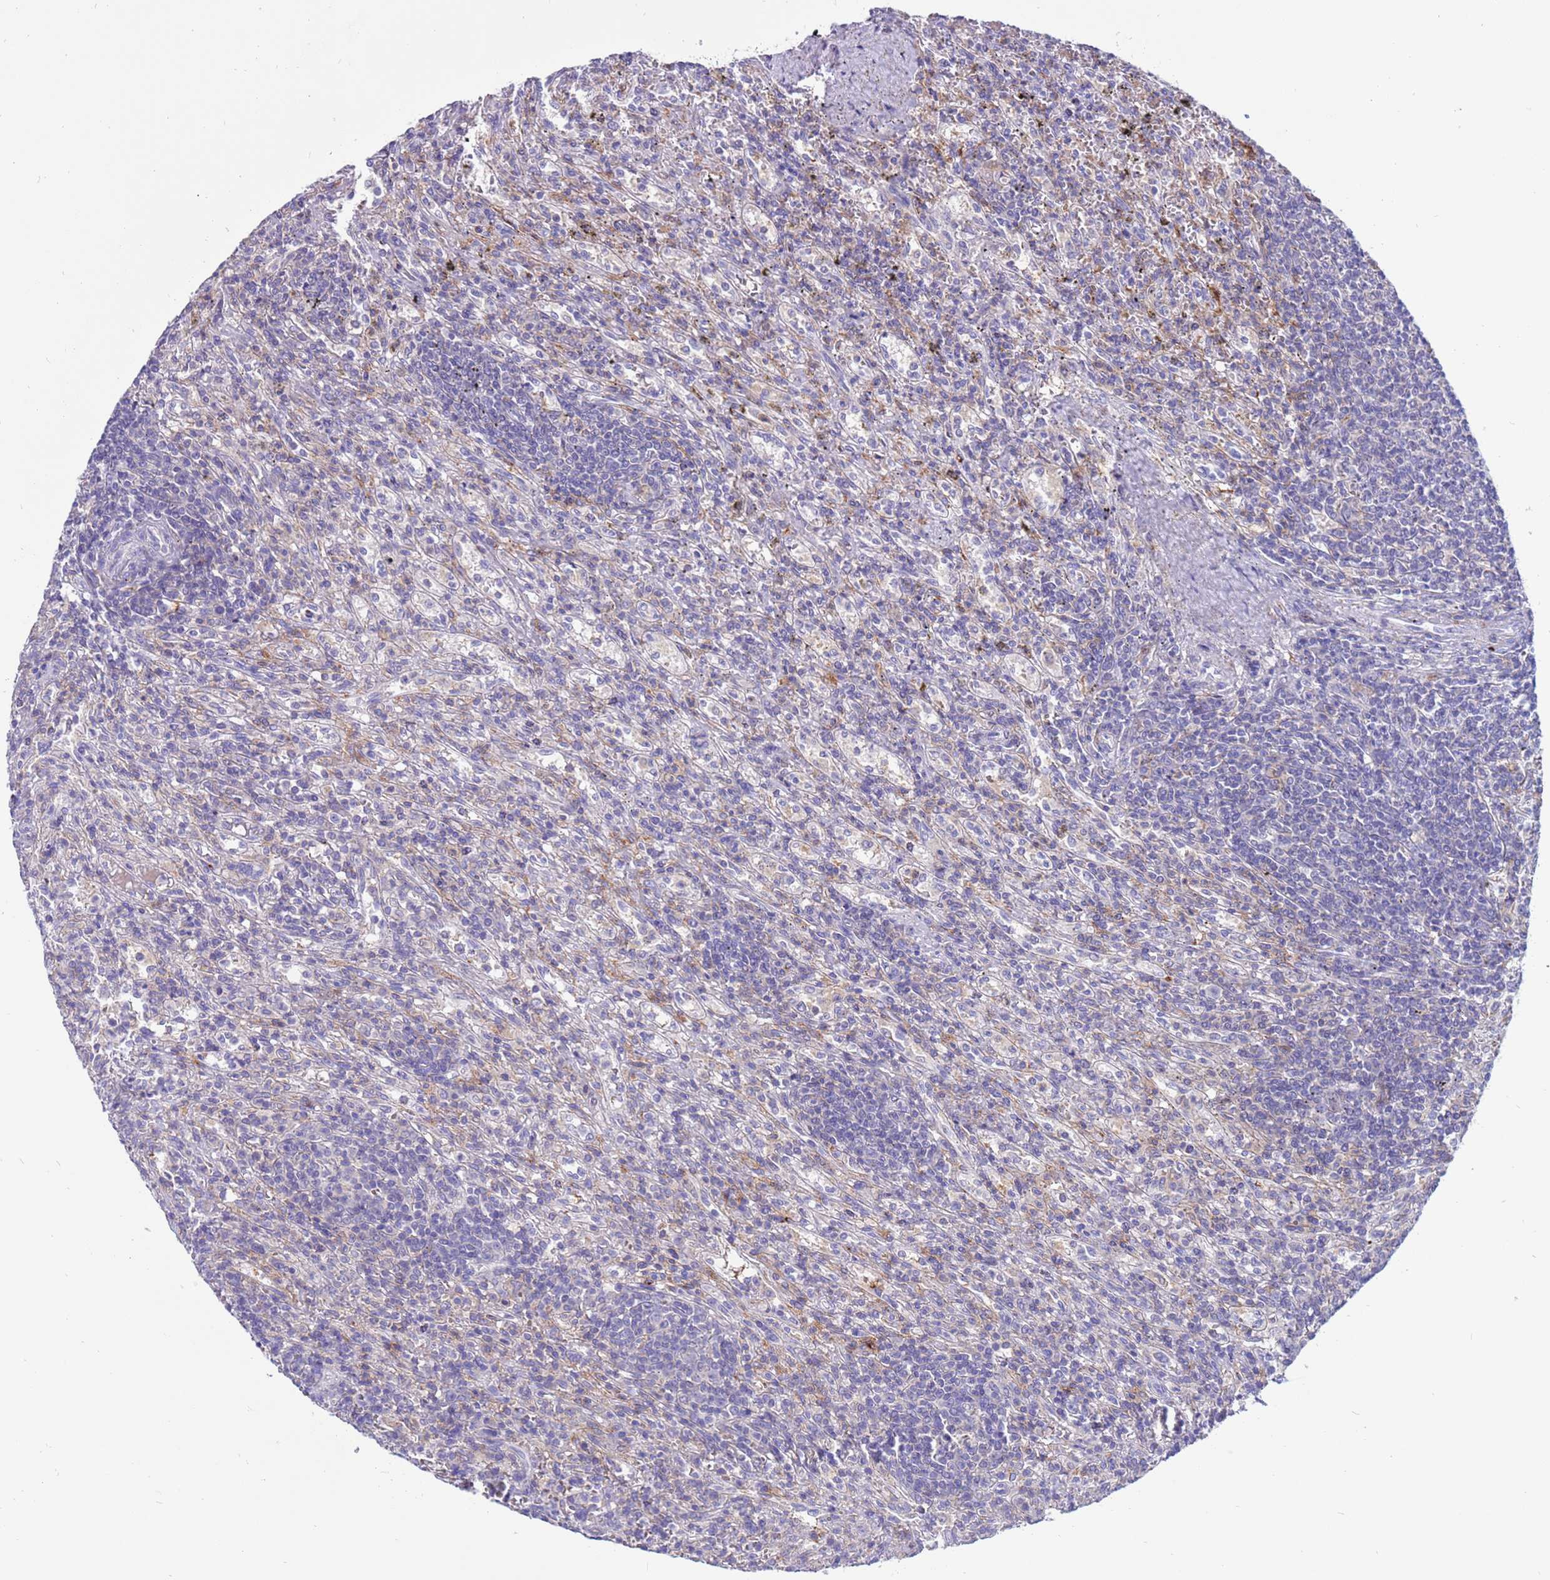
{"staining": {"intensity": "negative", "quantity": "none", "location": "none"}, "tissue": "lymphoma", "cell_type": "Tumor cells", "image_type": "cancer", "snomed": [{"axis": "morphology", "description": "Malignant lymphoma, non-Hodgkin's type, Low grade"}, {"axis": "topography", "description": "Spleen"}], "caption": "This is an immunohistochemistry image of human malignant lymphoma, non-Hodgkin's type (low-grade). There is no expression in tumor cells.", "gene": "PDE10A", "patient": {"sex": "male", "age": 76}}